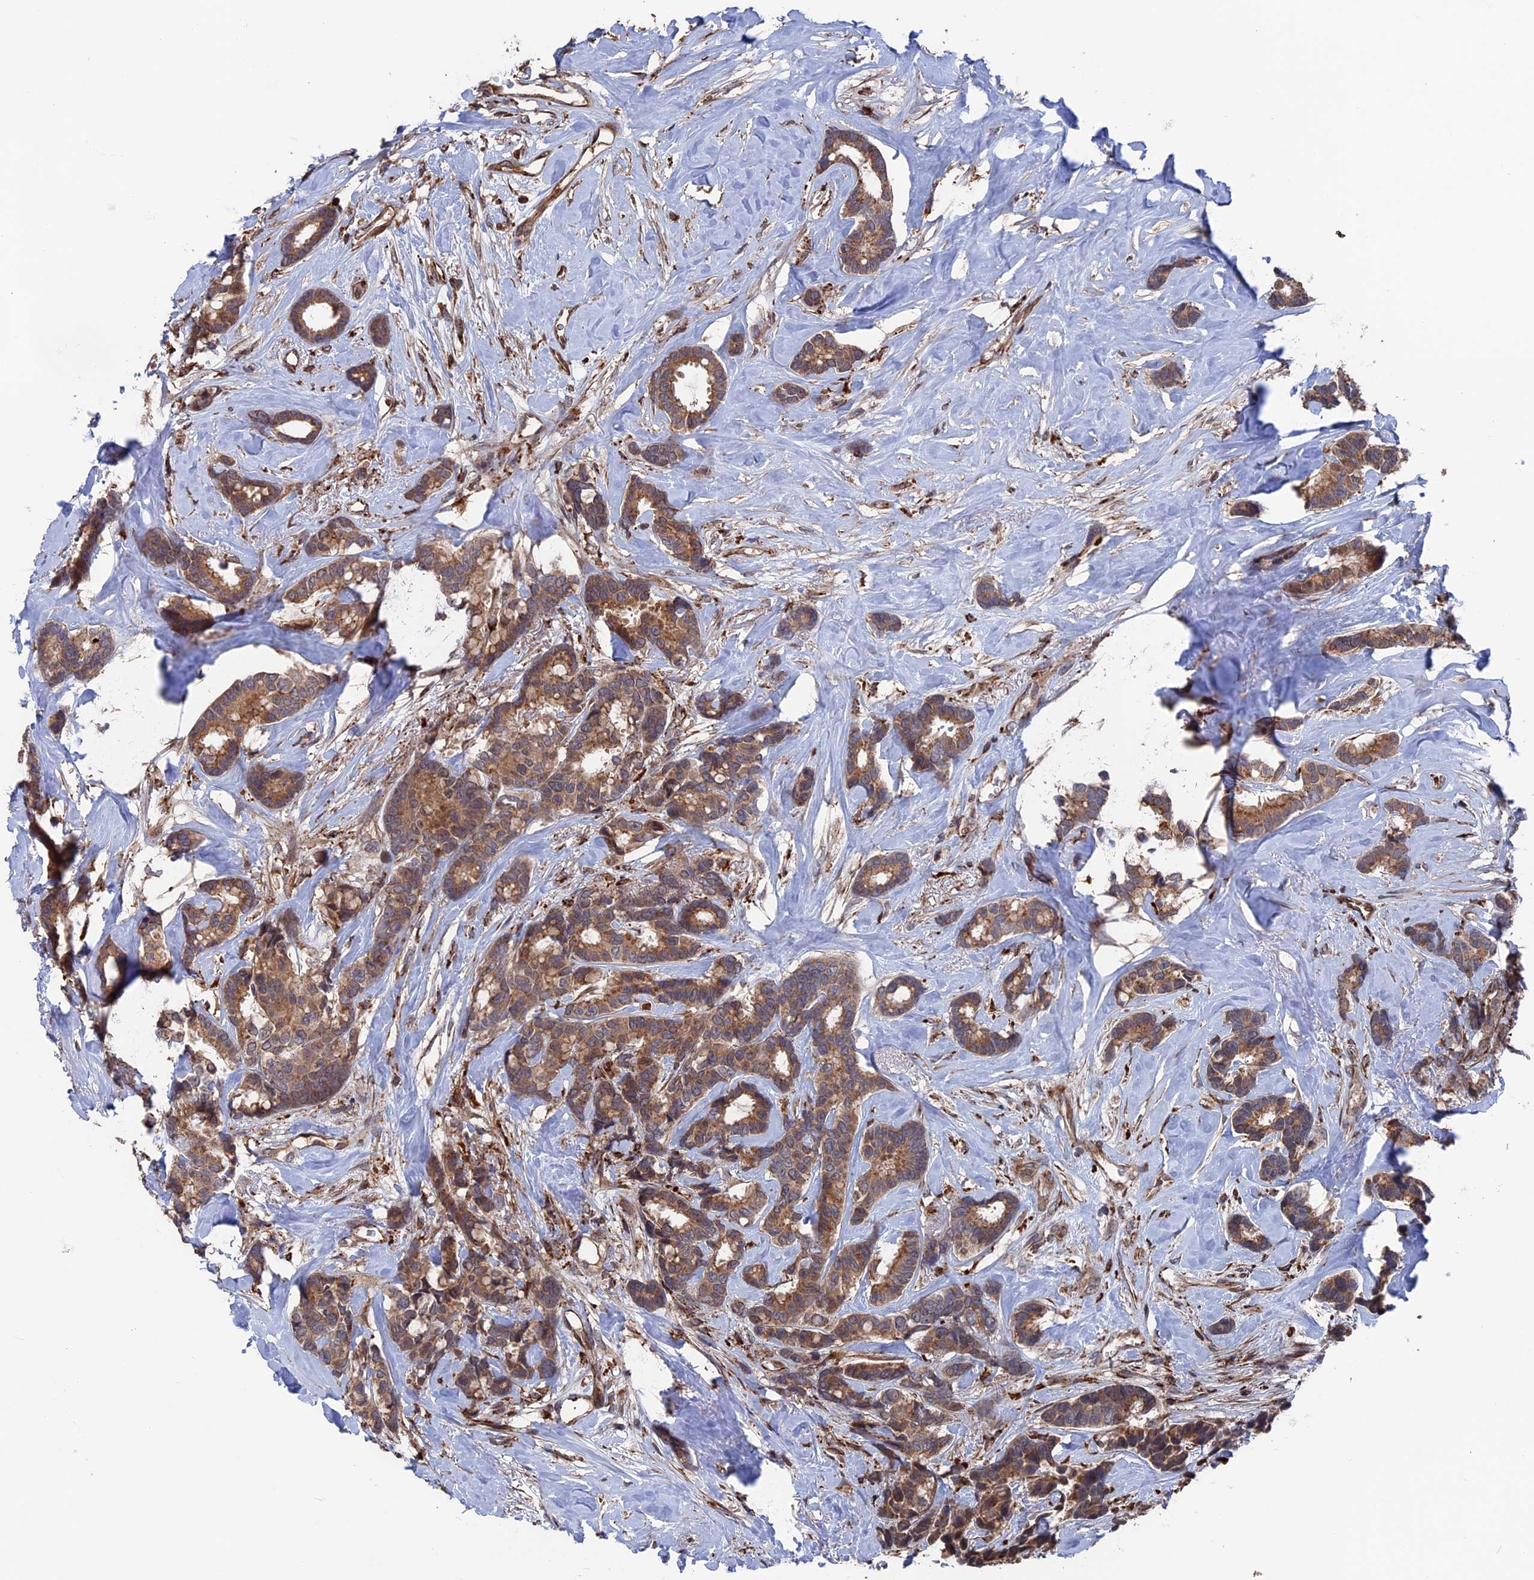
{"staining": {"intensity": "moderate", "quantity": ">75%", "location": "cytoplasmic/membranous"}, "tissue": "breast cancer", "cell_type": "Tumor cells", "image_type": "cancer", "snomed": [{"axis": "morphology", "description": "Duct carcinoma"}, {"axis": "topography", "description": "Breast"}], "caption": "Immunohistochemistry histopathology image of breast cancer (intraductal carcinoma) stained for a protein (brown), which exhibits medium levels of moderate cytoplasmic/membranous expression in approximately >75% of tumor cells.", "gene": "PLA2G15", "patient": {"sex": "female", "age": 87}}